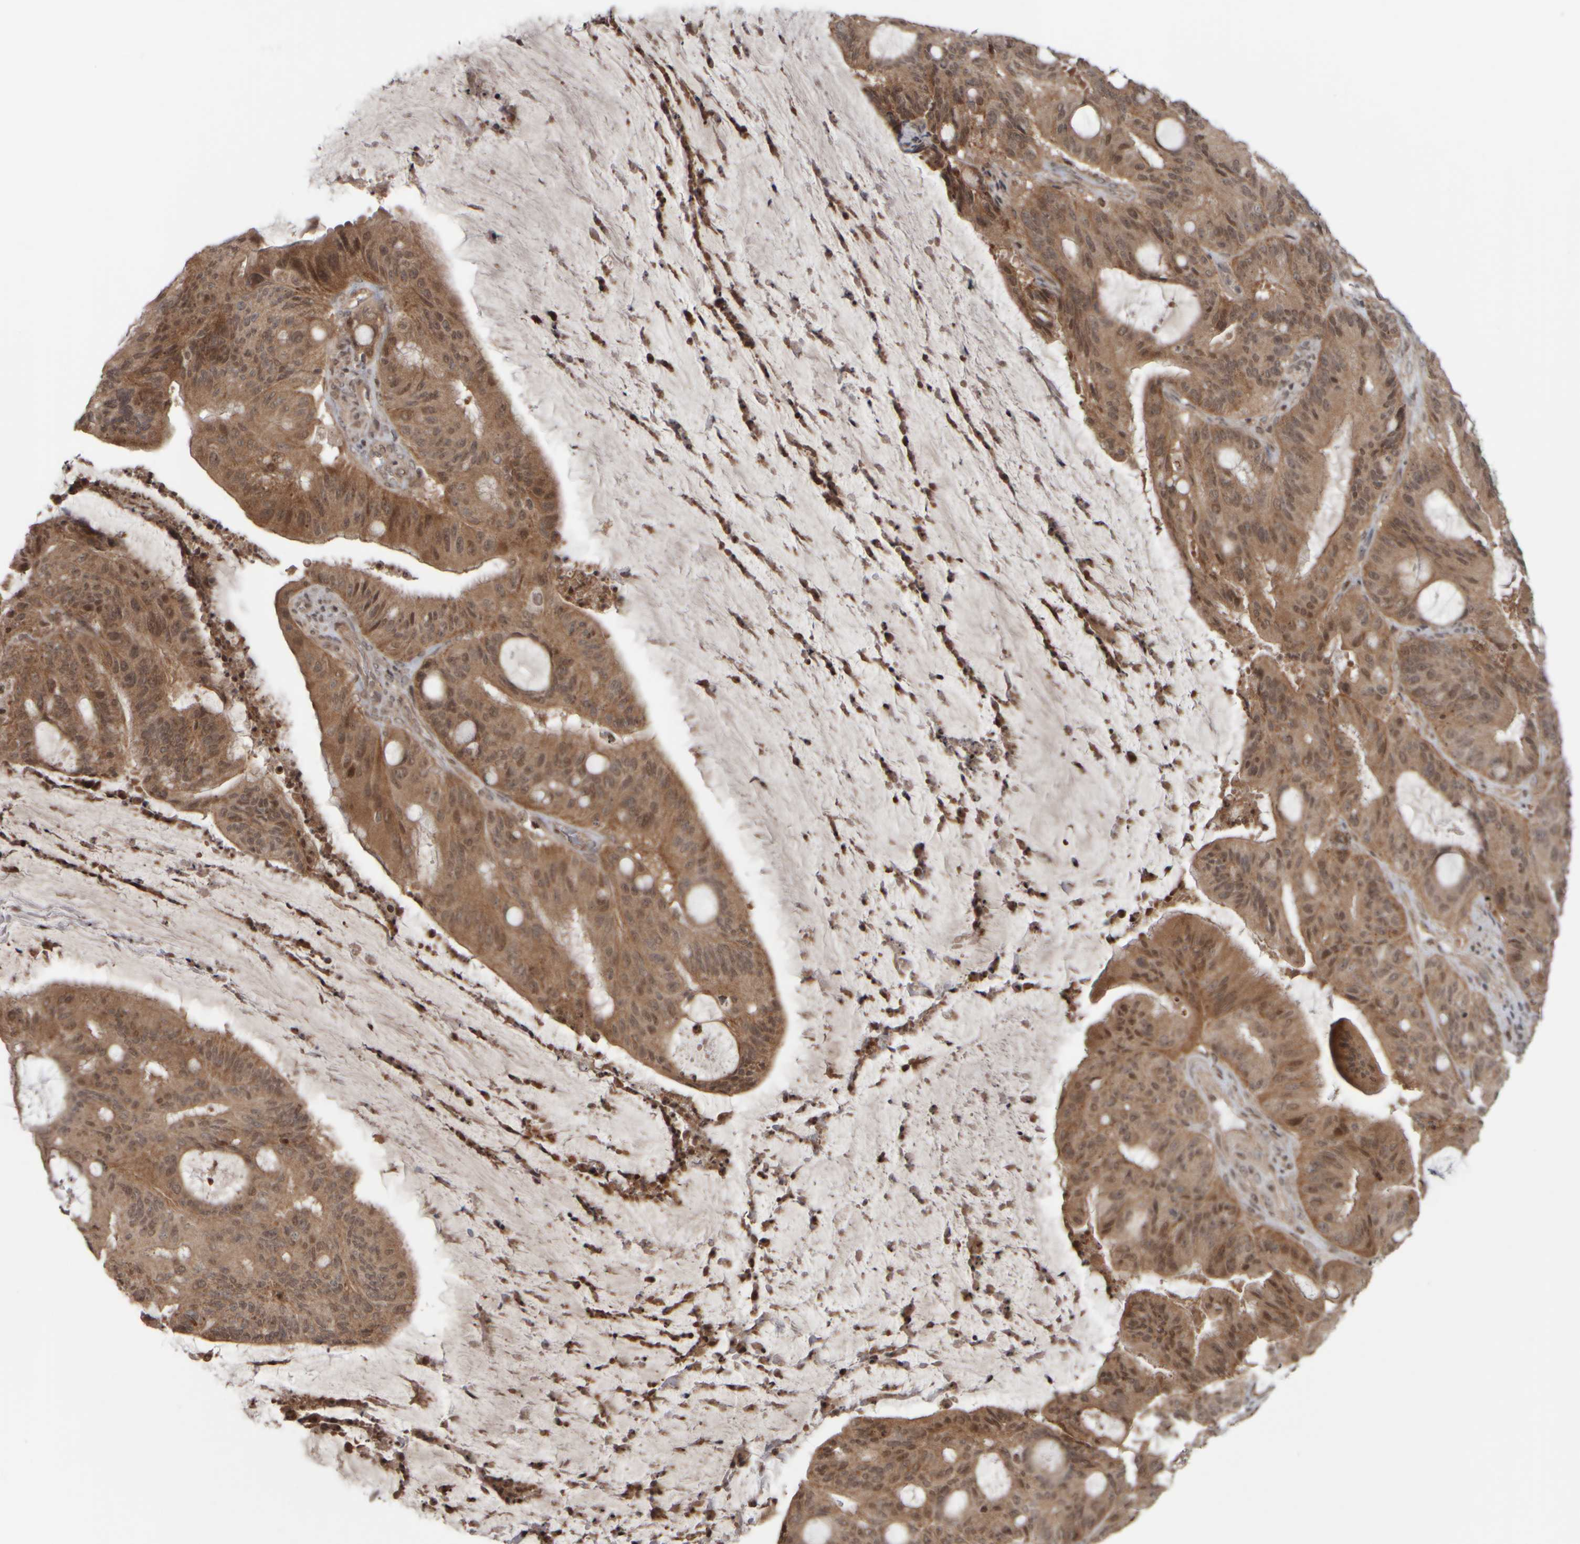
{"staining": {"intensity": "moderate", "quantity": ">75%", "location": "cytoplasmic/membranous,nuclear"}, "tissue": "liver cancer", "cell_type": "Tumor cells", "image_type": "cancer", "snomed": [{"axis": "morphology", "description": "Normal tissue, NOS"}, {"axis": "morphology", "description": "Cholangiocarcinoma"}, {"axis": "topography", "description": "Liver"}, {"axis": "topography", "description": "Peripheral nerve tissue"}], "caption": "Immunohistochemistry (IHC) micrograph of human liver cholangiocarcinoma stained for a protein (brown), which exhibits medium levels of moderate cytoplasmic/membranous and nuclear expression in about >75% of tumor cells.", "gene": "CWC27", "patient": {"sex": "female", "age": 73}}